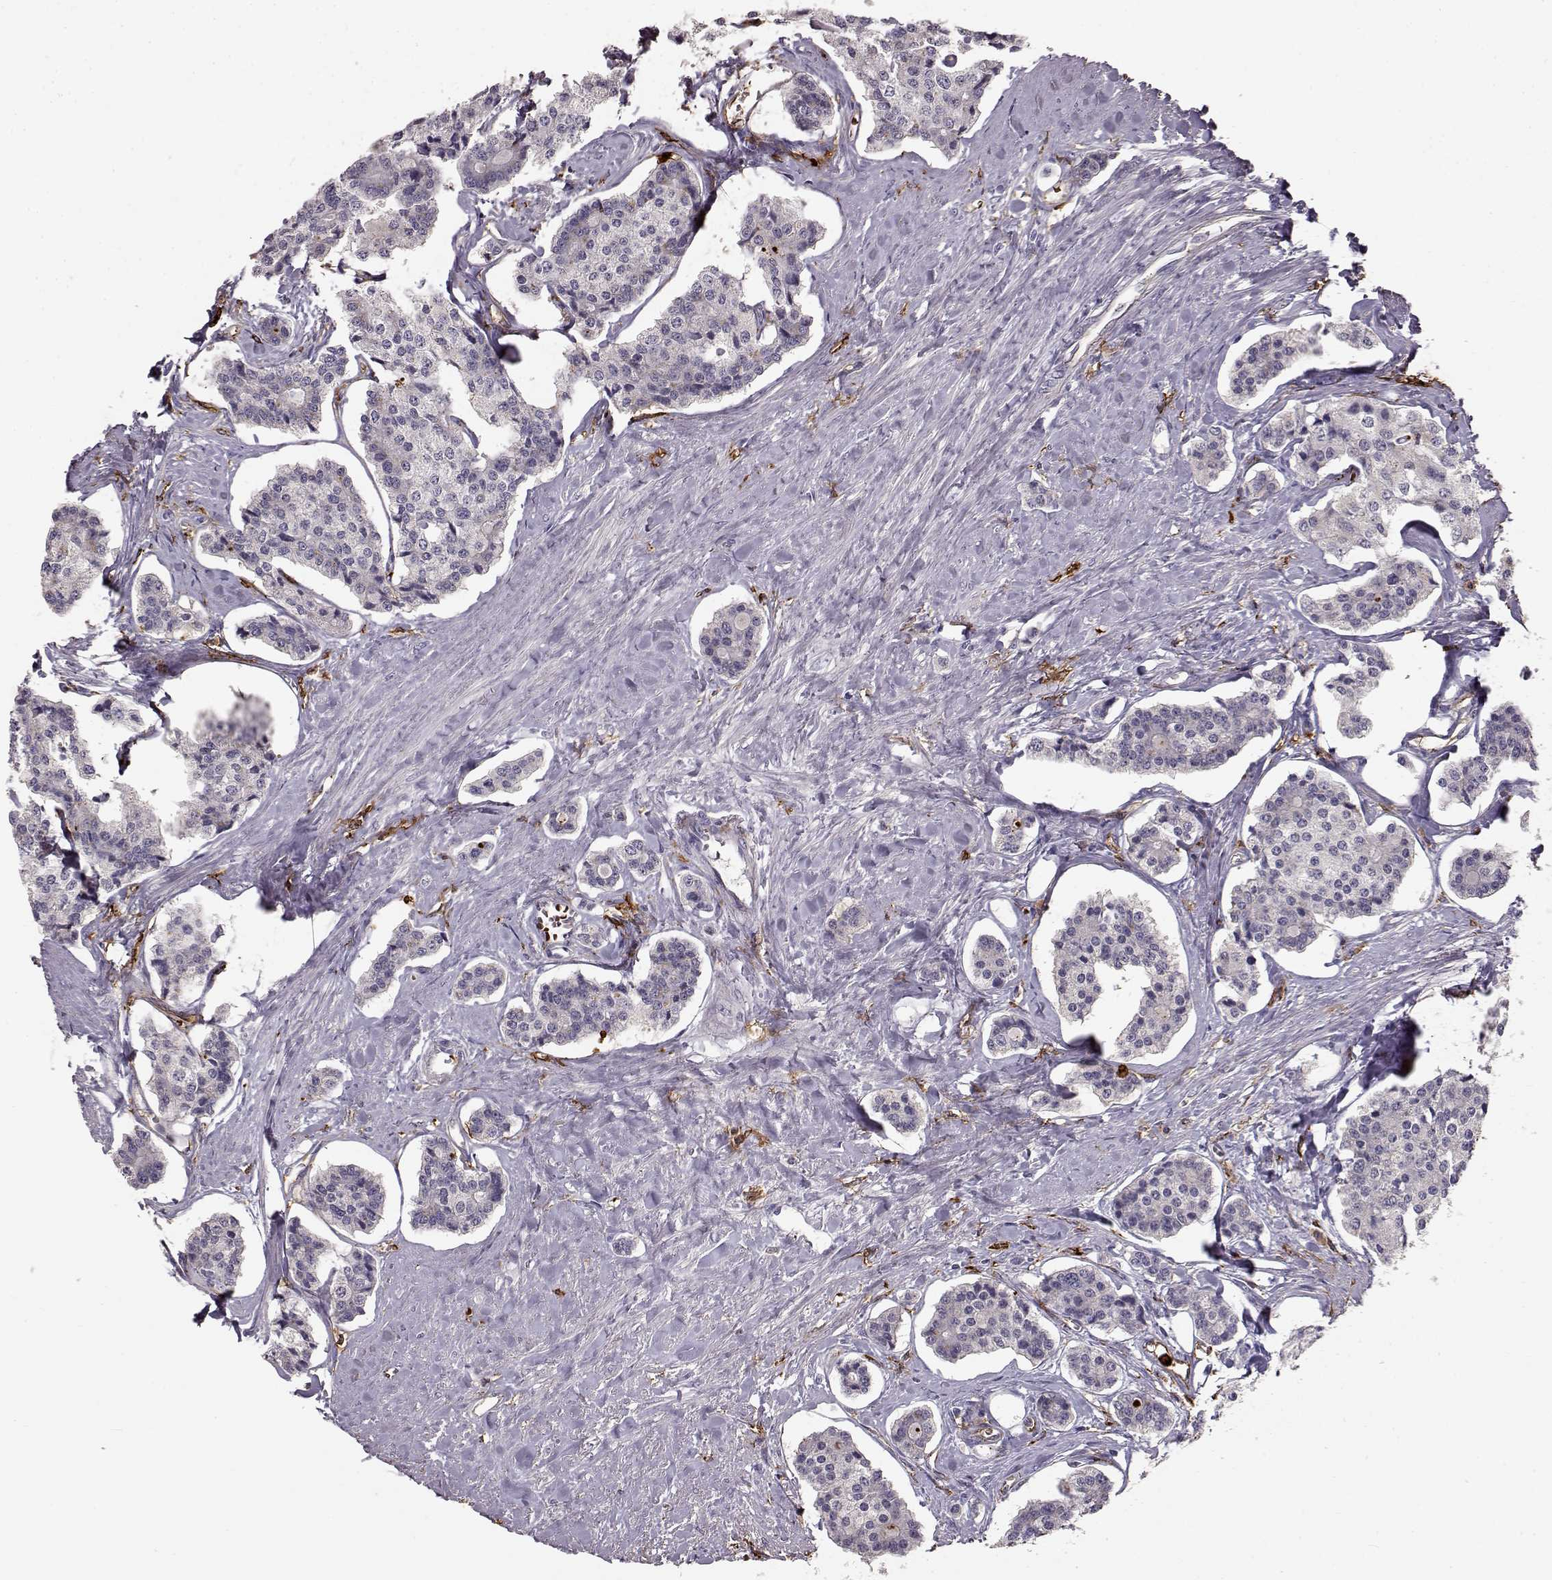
{"staining": {"intensity": "negative", "quantity": "none", "location": "none"}, "tissue": "carcinoid", "cell_type": "Tumor cells", "image_type": "cancer", "snomed": [{"axis": "morphology", "description": "Carcinoid, malignant, NOS"}, {"axis": "topography", "description": "Small intestine"}], "caption": "A micrograph of human carcinoid is negative for staining in tumor cells.", "gene": "CCNF", "patient": {"sex": "female", "age": 65}}